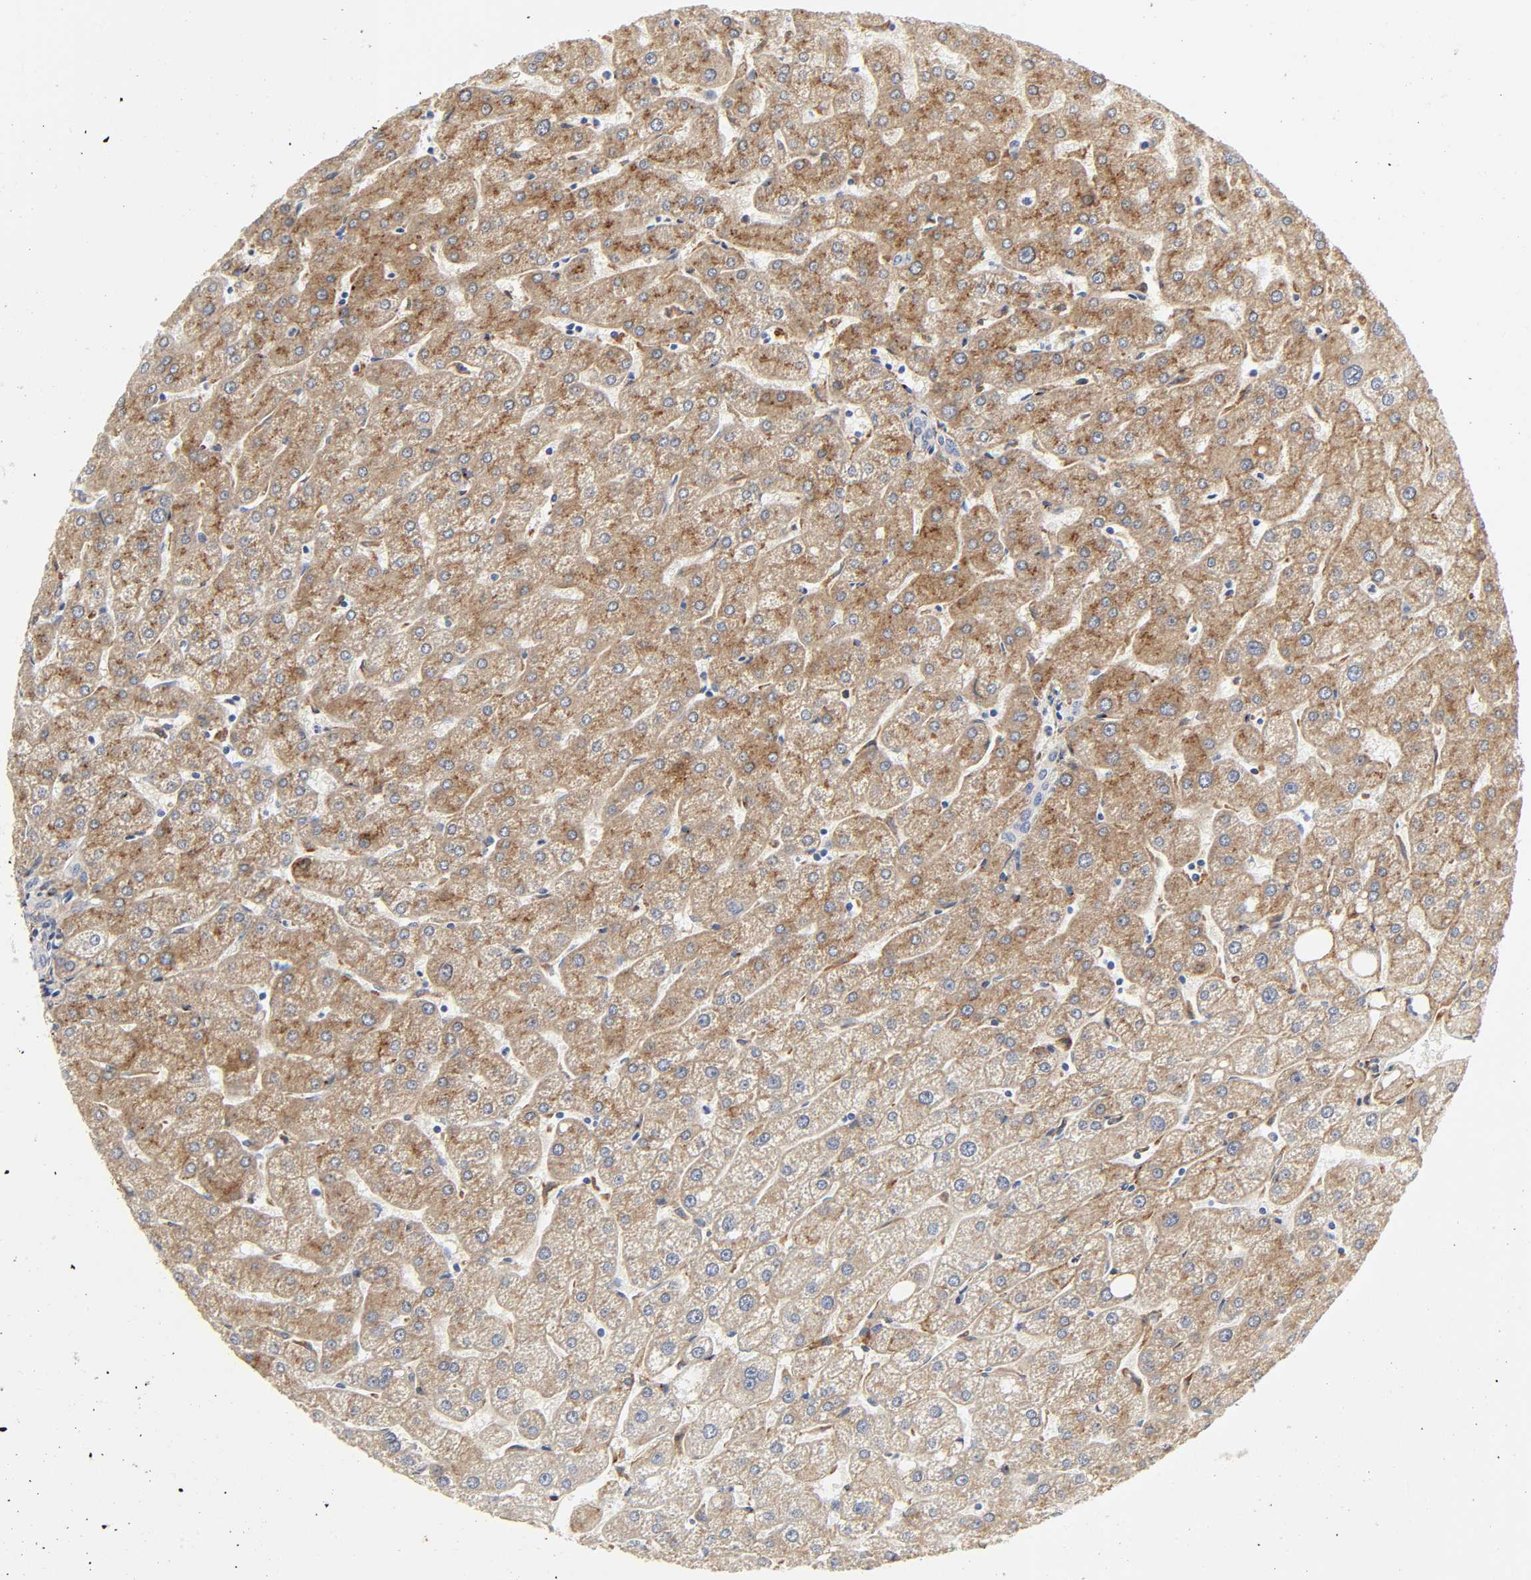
{"staining": {"intensity": "negative", "quantity": "none", "location": "none"}, "tissue": "liver", "cell_type": "Cholangiocytes", "image_type": "normal", "snomed": [{"axis": "morphology", "description": "Normal tissue, NOS"}, {"axis": "topography", "description": "Liver"}], "caption": "Human liver stained for a protein using IHC shows no expression in cholangiocytes.", "gene": "LRP1", "patient": {"sex": "male", "age": 67}}